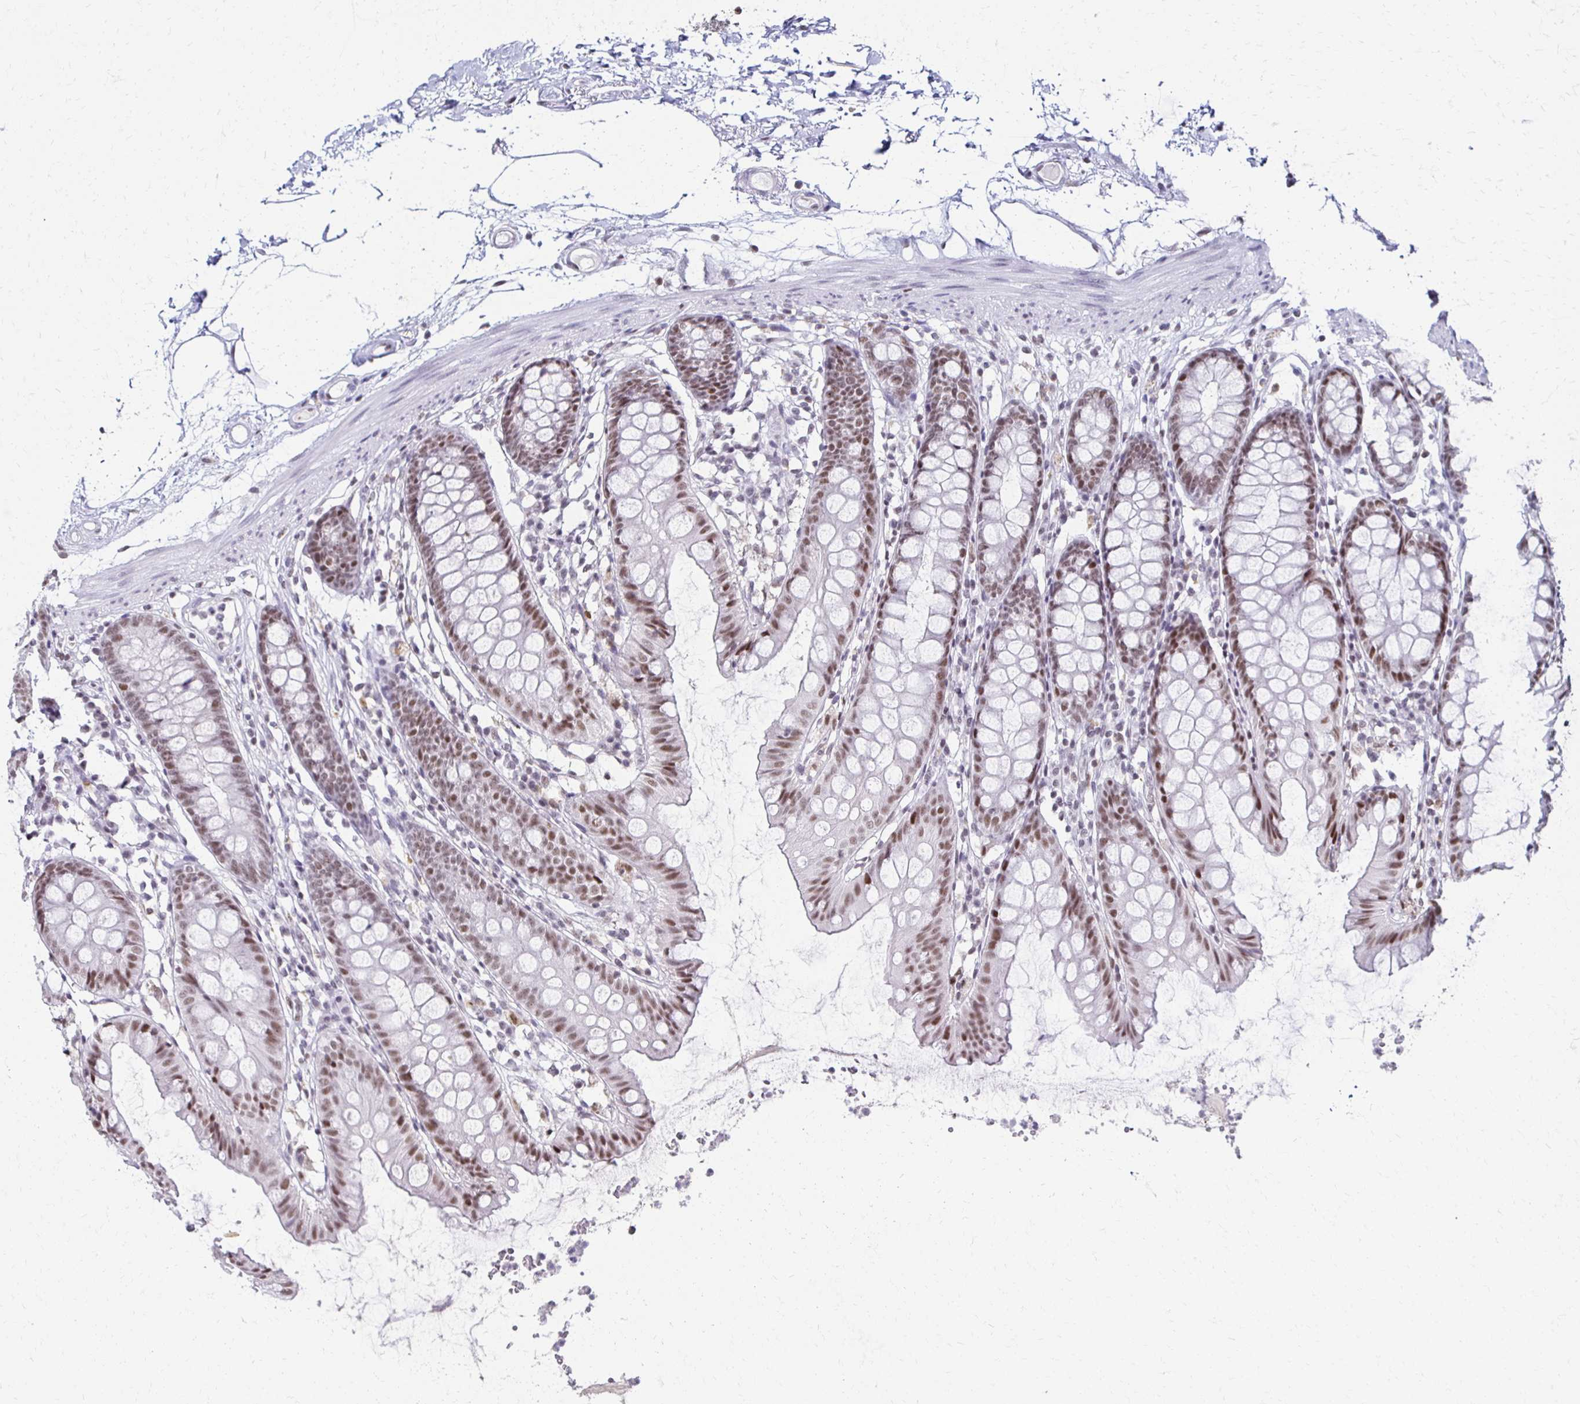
{"staining": {"intensity": "negative", "quantity": "none", "location": "none"}, "tissue": "colon", "cell_type": "Endothelial cells", "image_type": "normal", "snomed": [{"axis": "morphology", "description": "Normal tissue, NOS"}, {"axis": "topography", "description": "Colon"}], "caption": "Colon stained for a protein using immunohistochemistry (IHC) shows no staining endothelial cells.", "gene": "IRF7", "patient": {"sex": "female", "age": 84}}